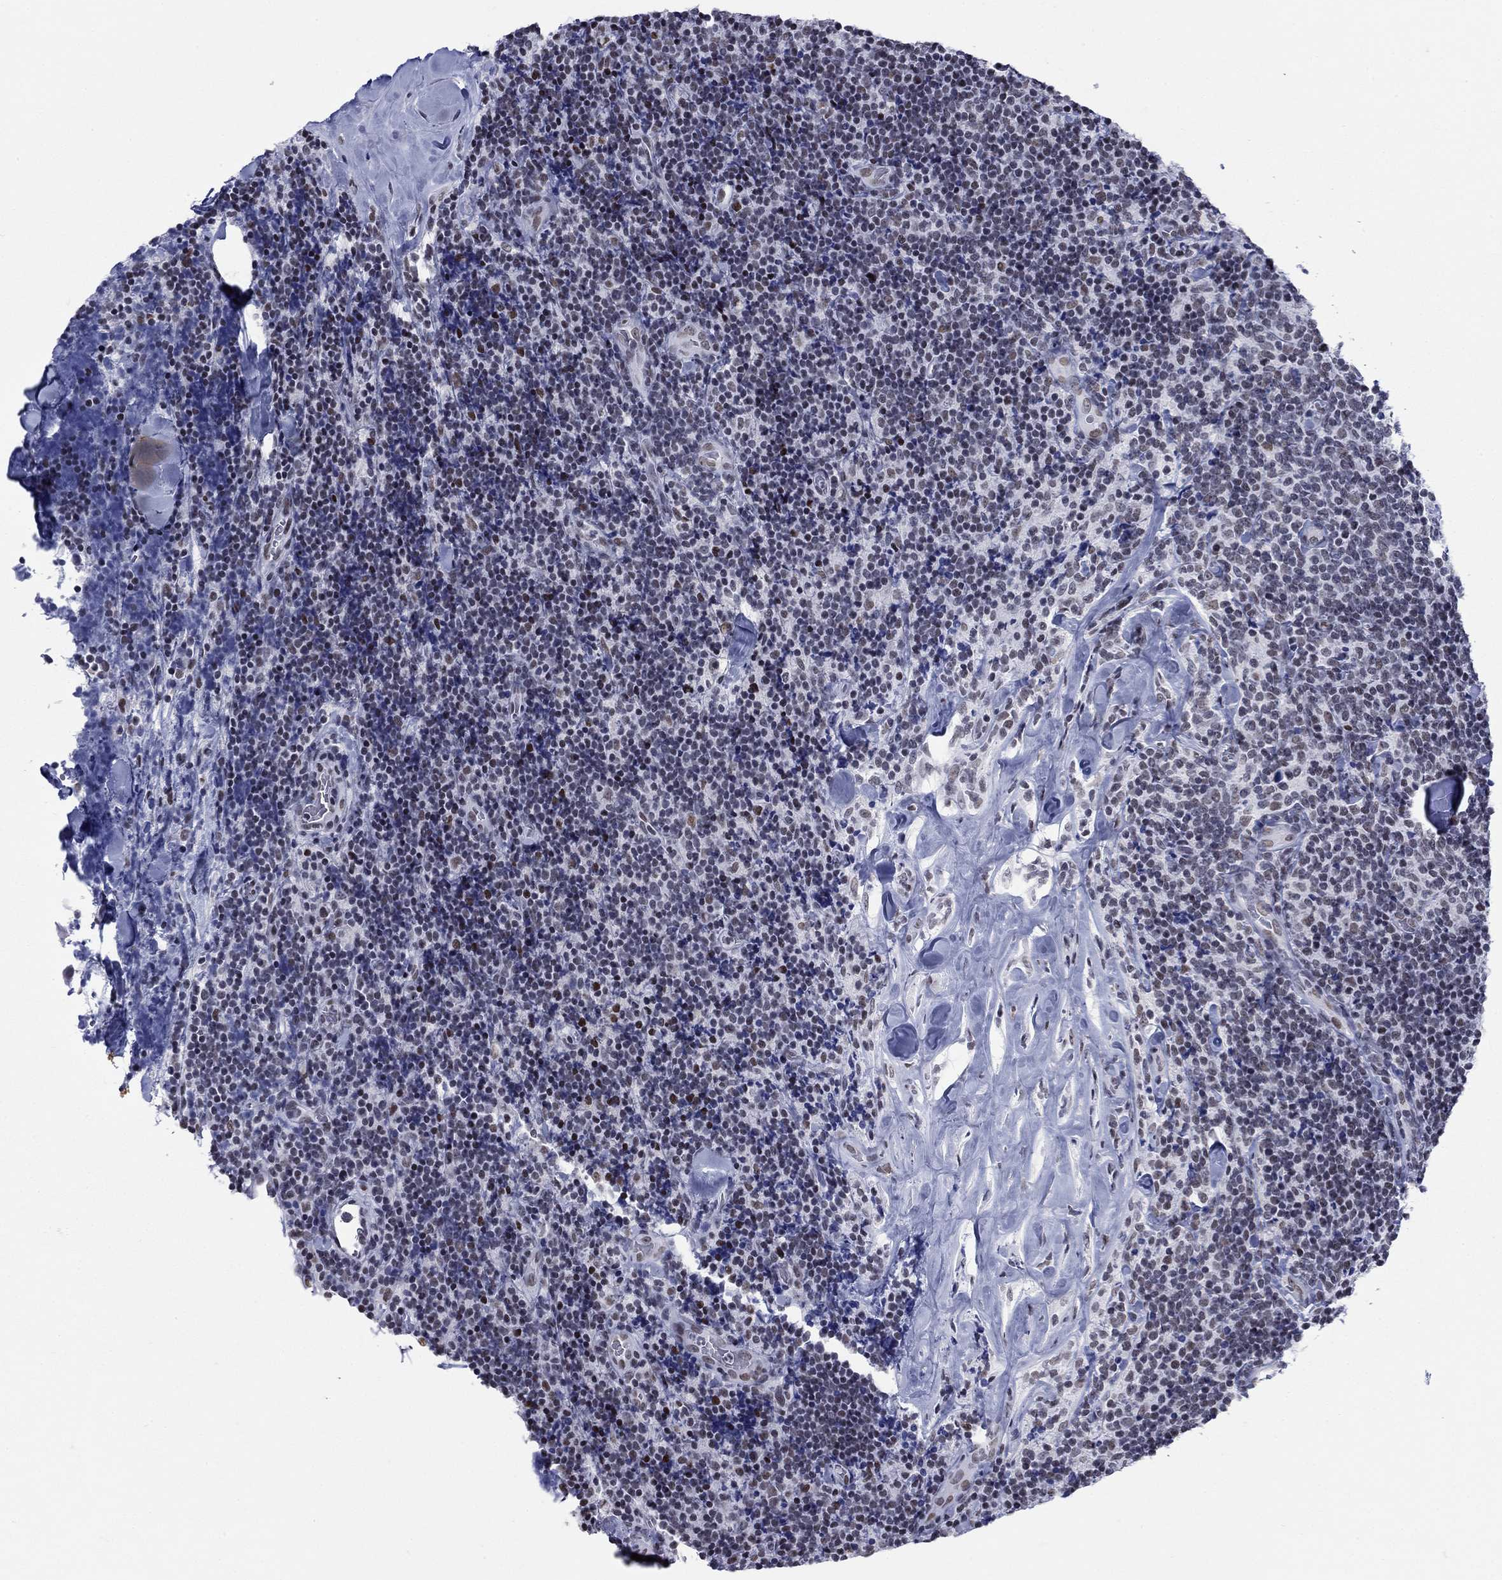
{"staining": {"intensity": "negative", "quantity": "none", "location": "none"}, "tissue": "lymphoma", "cell_type": "Tumor cells", "image_type": "cancer", "snomed": [{"axis": "morphology", "description": "Malignant lymphoma, non-Hodgkin's type, Low grade"}, {"axis": "topography", "description": "Lymph node"}], "caption": "High power microscopy image of an immunohistochemistry photomicrograph of lymphoma, revealing no significant staining in tumor cells. (DAB immunohistochemistry (IHC) visualized using brightfield microscopy, high magnification).", "gene": "NPAS3", "patient": {"sex": "female", "age": 56}}